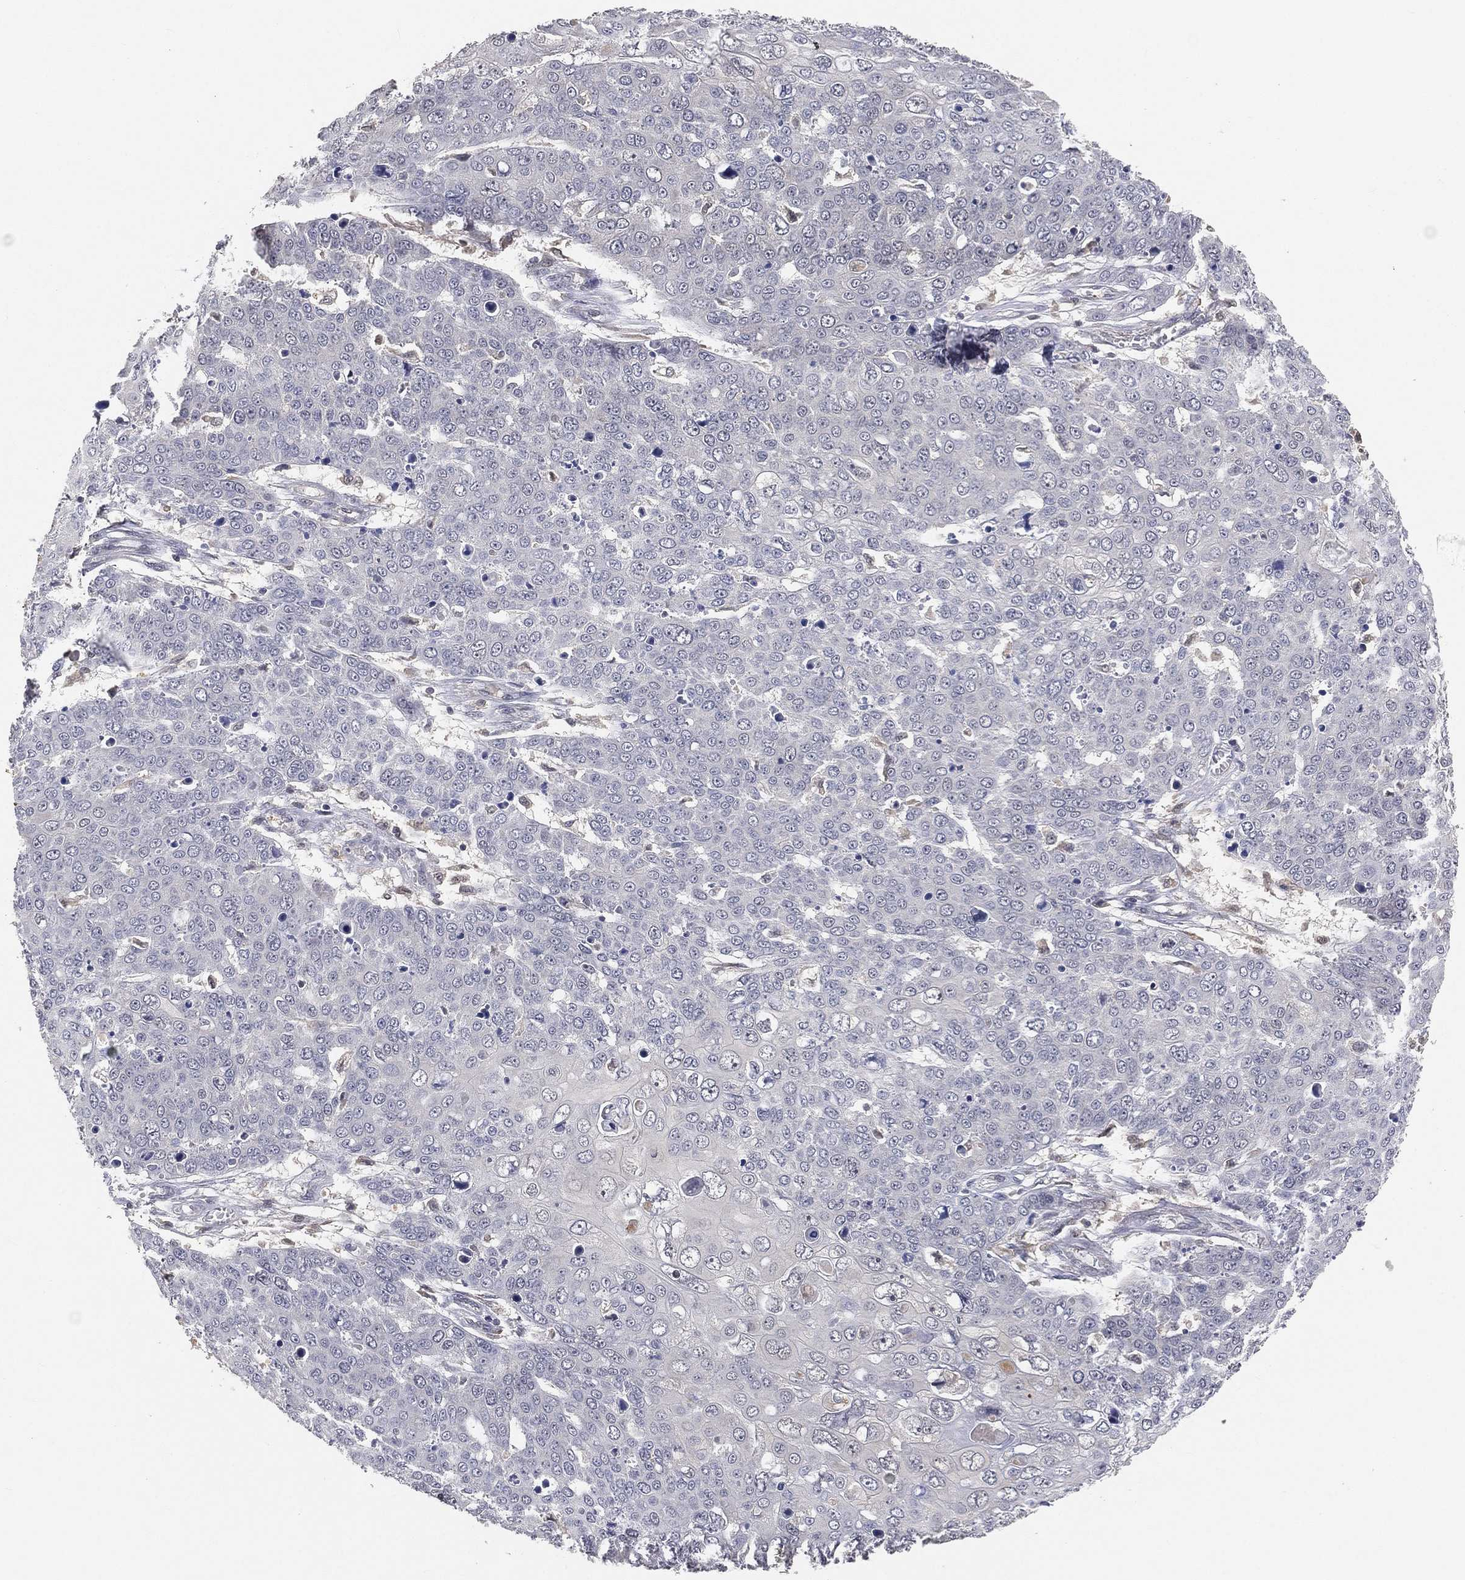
{"staining": {"intensity": "negative", "quantity": "none", "location": "none"}, "tissue": "skin cancer", "cell_type": "Tumor cells", "image_type": "cancer", "snomed": [{"axis": "morphology", "description": "Squamous cell carcinoma, NOS"}, {"axis": "topography", "description": "Skin"}], "caption": "IHC image of neoplastic tissue: skin cancer (squamous cell carcinoma) stained with DAB shows no significant protein expression in tumor cells.", "gene": "MAPK1", "patient": {"sex": "male", "age": 71}}